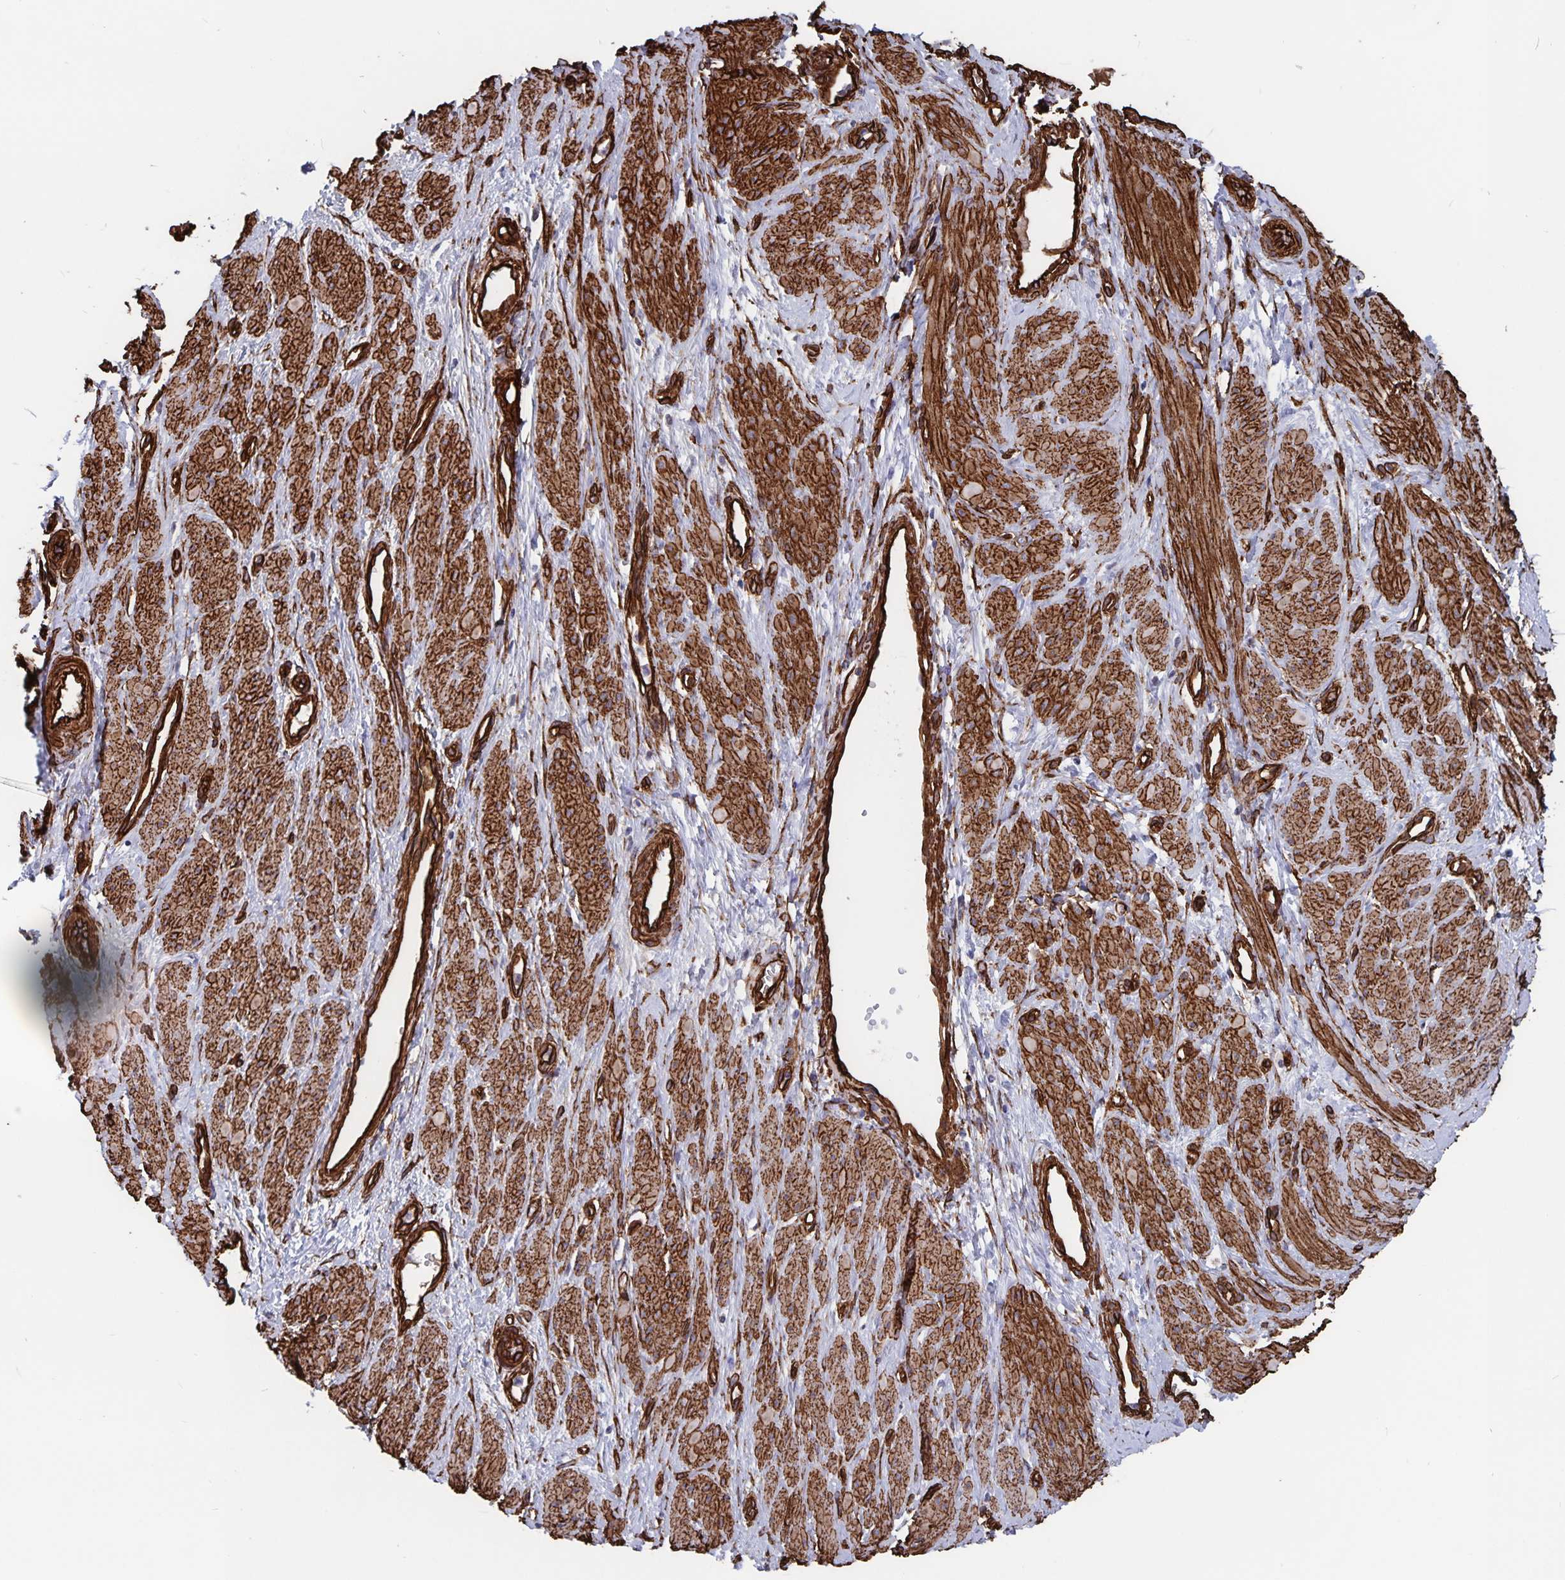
{"staining": {"intensity": "strong", "quantity": ">75%", "location": "cytoplasmic/membranous"}, "tissue": "smooth muscle", "cell_type": "Smooth muscle cells", "image_type": "normal", "snomed": [{"axis": "morphology", "description": "Normal tissue, NOS"}, {"axis": "topography", "description": "Smooth muscle"}, {"axis": "topography", "description": "Uterus"}], "caption": "A brown stain labels strong cytoplasmic/membranous staining of a protein in smooth muscle cells of normal smooth muscle.", "gene": "DCHS2", "patient": {"sex": "female", "age": 39}}